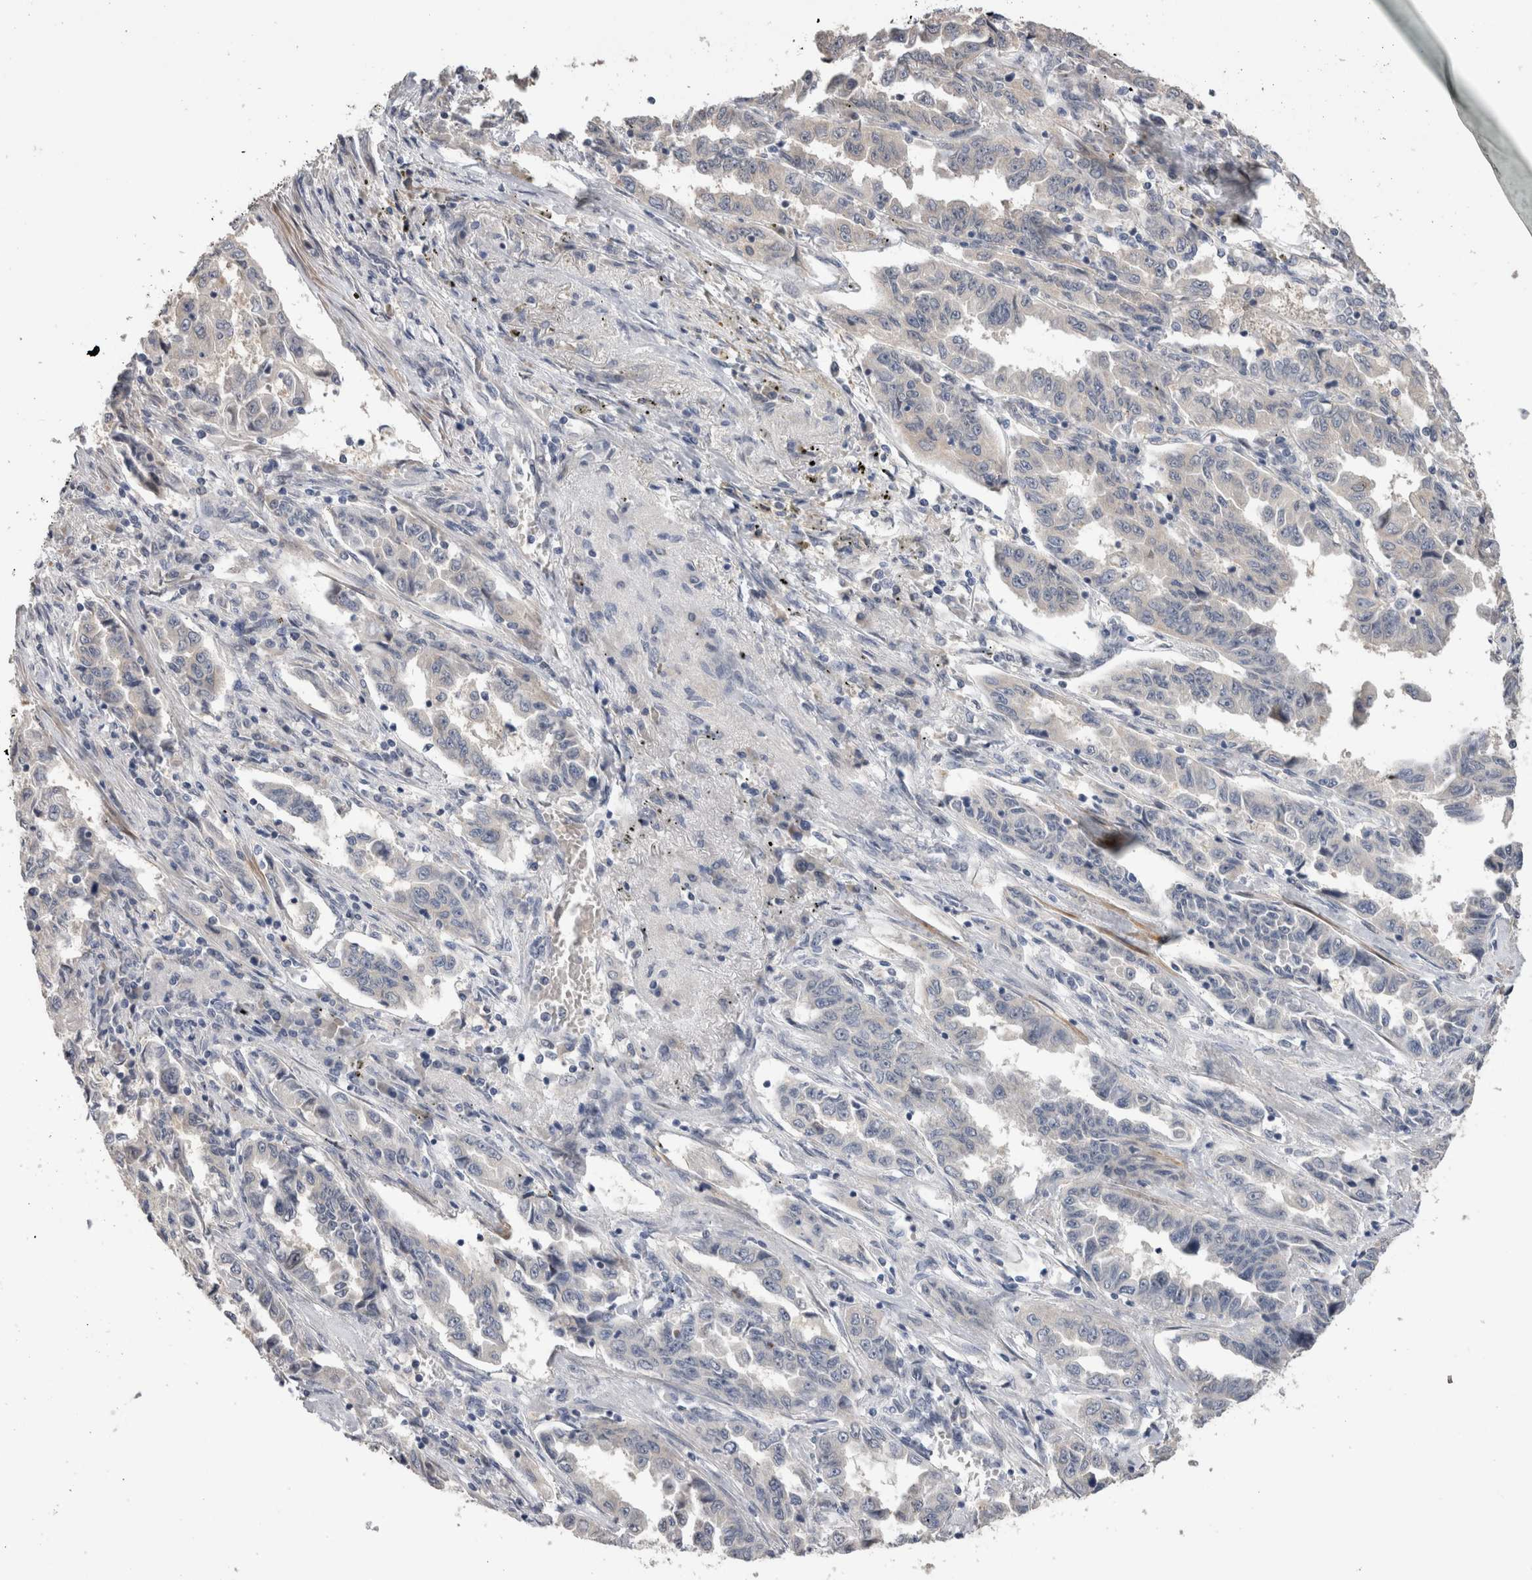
{"staining": {"intensity": "negative", "quantity": "none", "location": "none"}, "tissue": "lung cancer", "cell_type": "Tumor cells", "image_type": "cancer", "snomed": [{"axis": "morphology", "description": "Adenocarcinoma, NOS"}, {"axis": "topography", "description": "Lung"}], "caption": "High power microscopy photomicrograph of an IHC histopathology image of lung cancer, revealing no significant staining in tumor cells. Brightfield microscopy of IHC stained with DAB (3,3'-diaminobenzidine) (brown) and hematoxylin (blue), captured at high magnification.", "gene": "CRYBG1", "patient": {"sex": "female", "age": 51}}